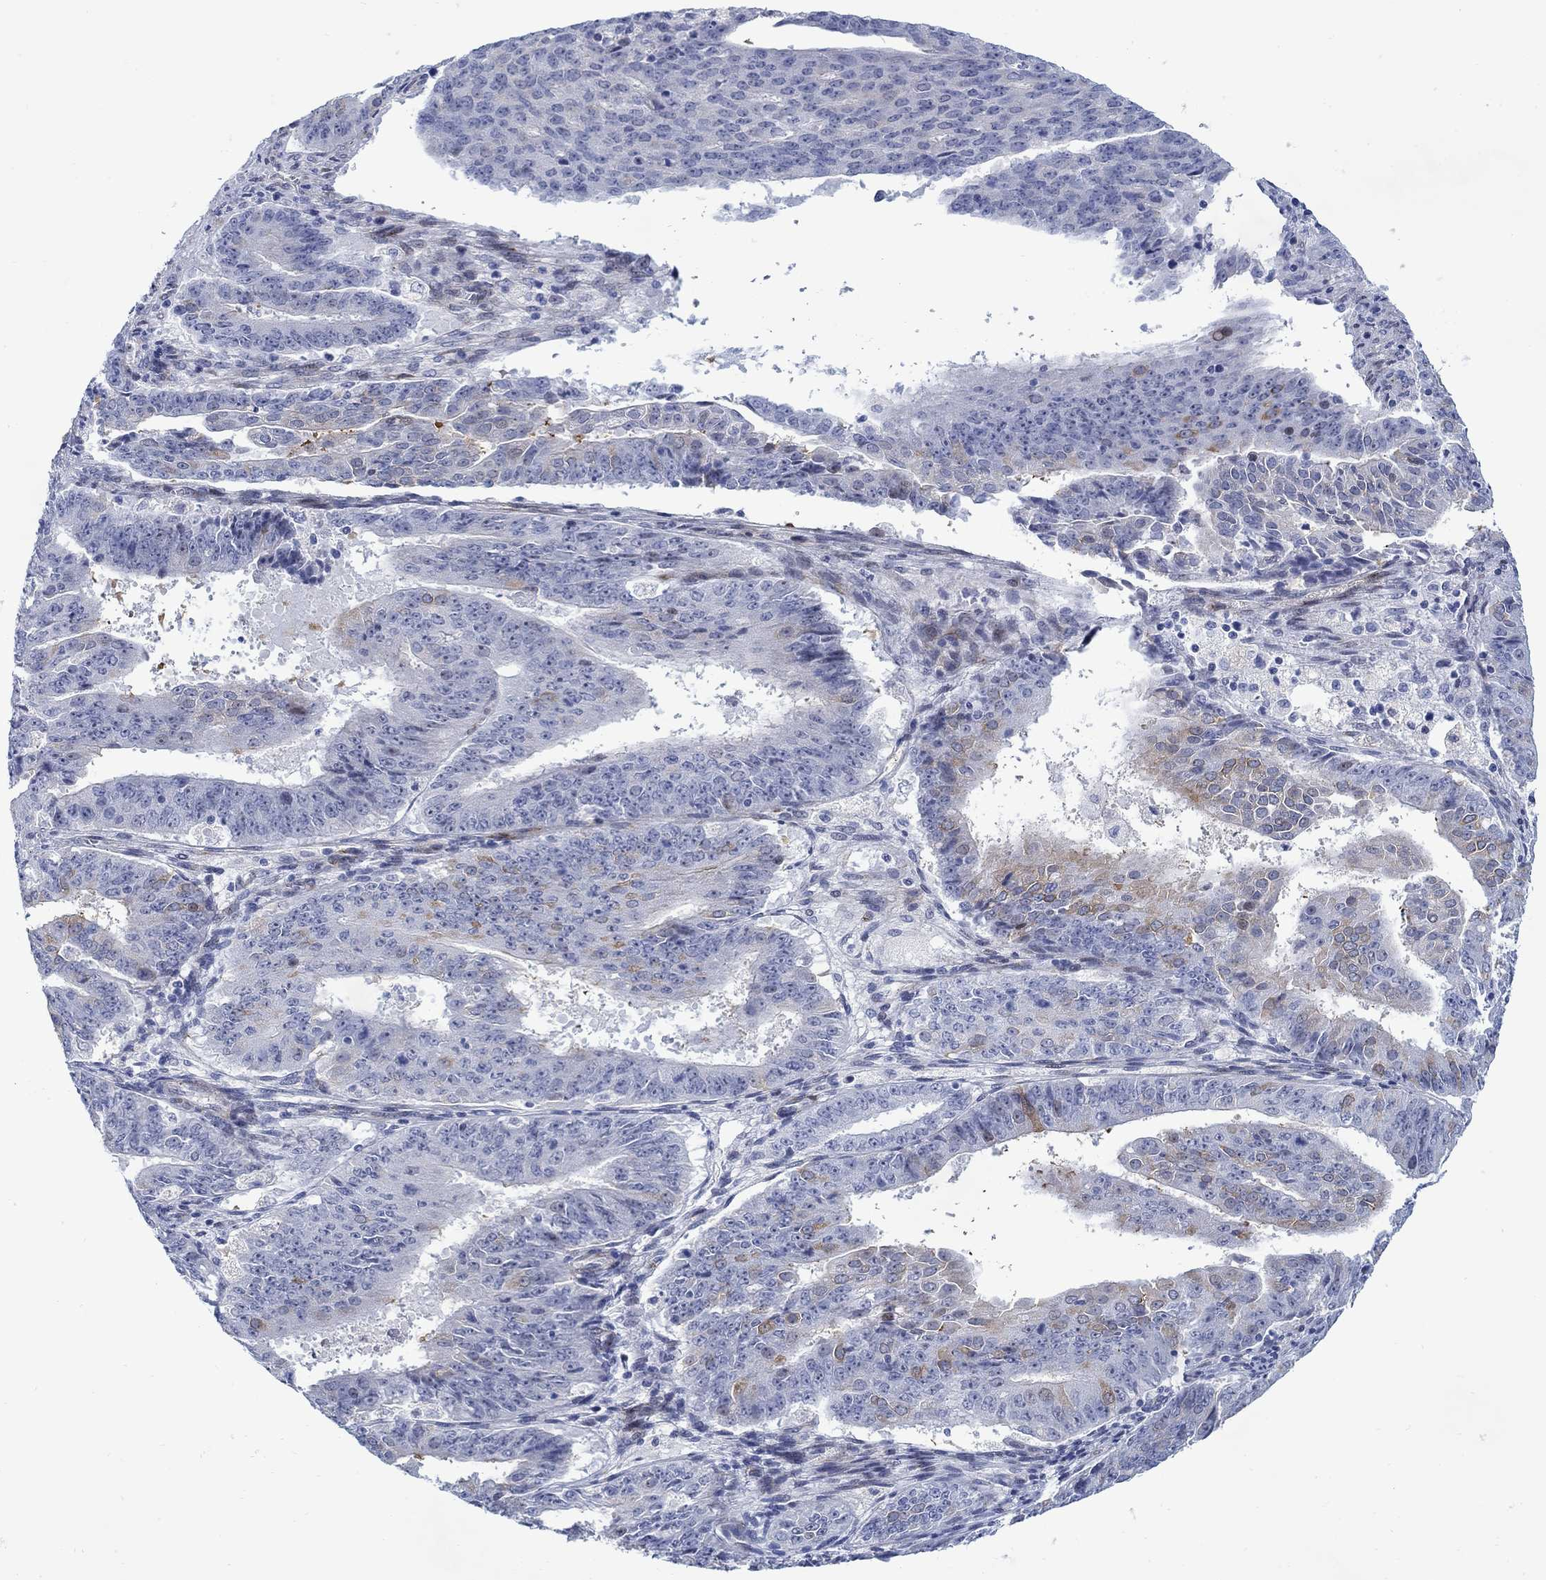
{"staining": {"intensity": "negative", "quantity": "none", "location": "none"}, "tissue": "ovarian cancer", "cell_type": "Tumor cells", "image_type": "cancer", "snomed": [{"axis": "morphology", "description": "Carcinoma, endometroid"}, {"axis": "topography", "description": "Ovary"}], "caption": "A histopathology image of human ovarian endometroid carcinoma is negative for staining in tumor cells.", "gene": "KSR2", "patient": {"sex": "female", "age": 42}}